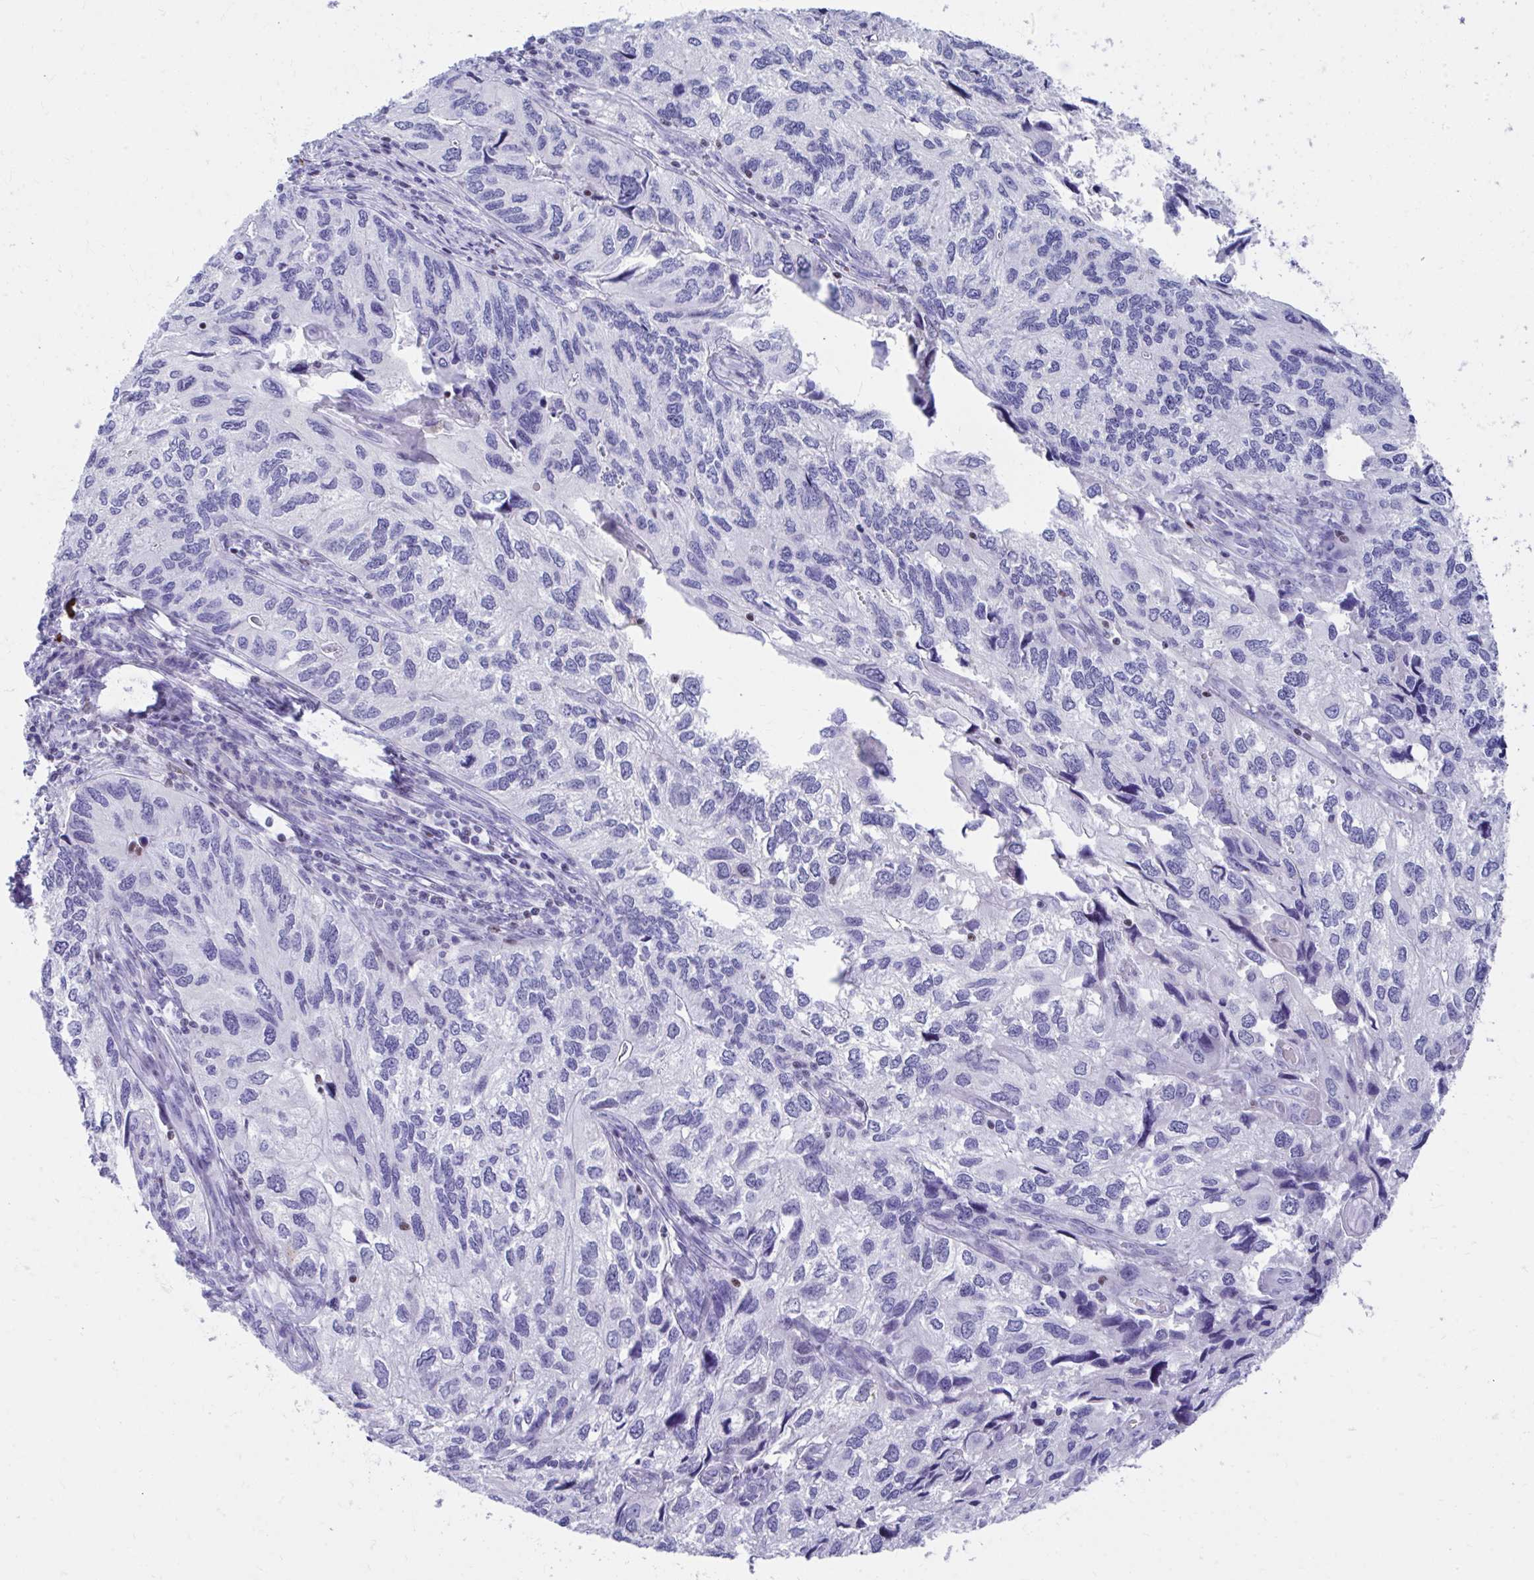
{"staining": {"intensity": "negative", "quantity": "none", "location": "none"}, "tissue": "endometrial cancer", "cell_type": "Tumor cells", "image_type": "cancer", "snomed": [{"axis": "morphology", "description": "Carcinoma, NOS"}, {"axis": "topography", "description": "Uterus"}], "caption": "Immunohistochemistry (IHC) micrograph of neoplastic tissue: endometrial carcinoma stained with DAB (3,3'-diaminobenzidine) displays no significant protein expression in tumor cells.", "gene": "RUNX3", "patient": {"sex": "female", "age": 76}}